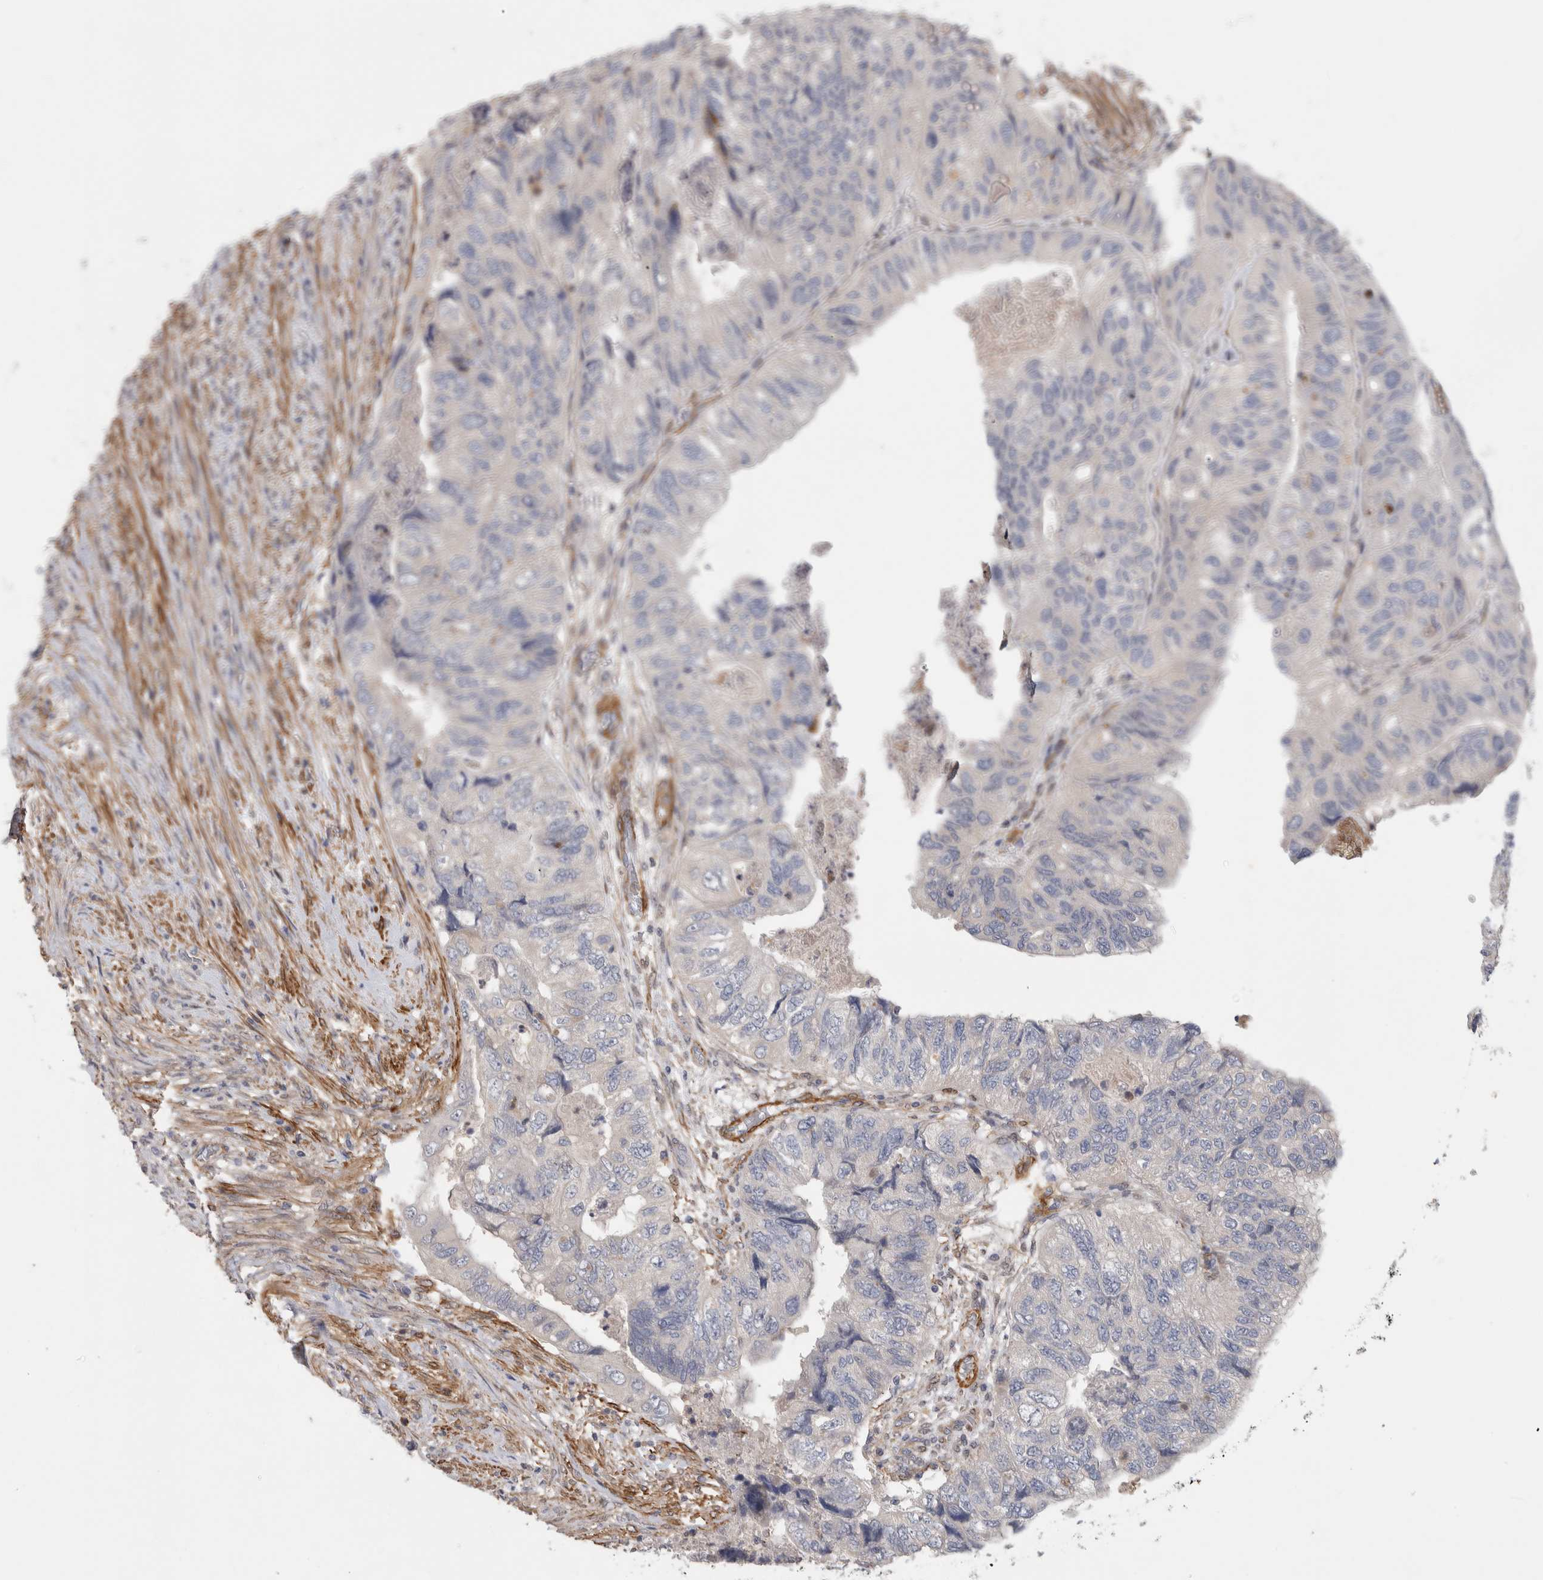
{"staining": {"intensity": "negative", "quantity": "none", "location": "none"}, "tissue": "colorectal cancer", "cell_type": "Tumor cells", "image_type": "cancer", "snomed": [{"axis": "morphology", "description": "Adenocarcinoma, NOS"}, {"axis": "topography", "description": "Rectum"}], "caption": "The immunohistochemistry (IHC) image has no significant positivity in tumor cells of colorectal cancer tissue. (IHC, brightfield microscopy, high magnification).", "gene": "PGM1", "patient": {"sex": "male", "age": 63}}